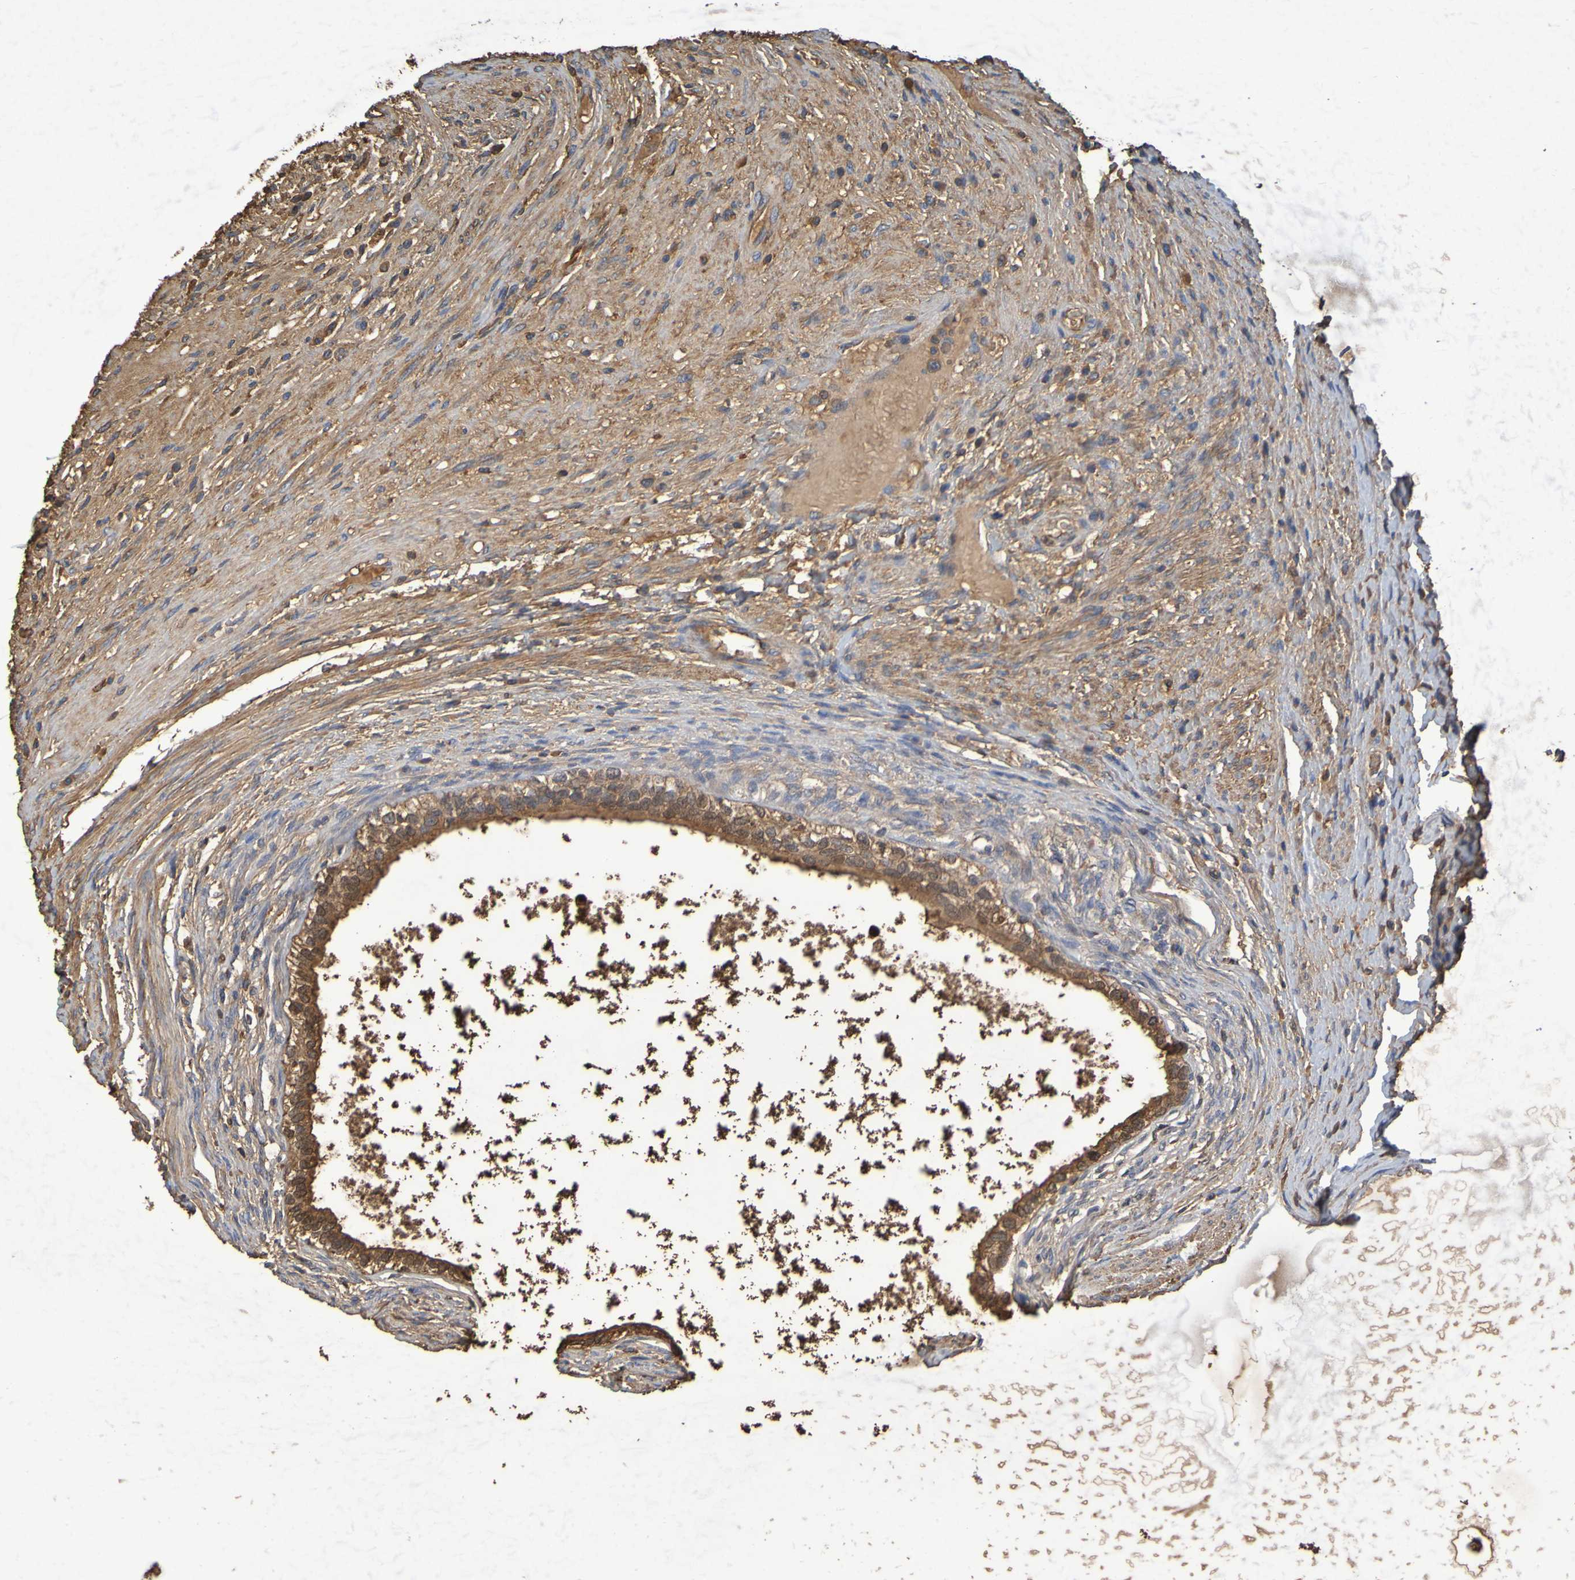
{"staining": {"intensity": "moderate", "quantity": ">75%", "location": "cytoplasmic/membranous,nuclear"}, "tissue": "testis cancer", "cell_type": "Tumor cells", "image_type": "cancer", "snomed": [{"axis": "morphology", "description": "Carcinoma, Embryonal, NOS"}, {"axis": "topography", "description": "Testis"}], "caption": "This image demonstrates IHC staining of human testis embryonal carcinoma, with medium moderate cytoplasmic/membranous and nuclear positivity in about >75% of tumor cells.", "gene": "GAB3", "patient": {"sex": "male", "age": 26}}